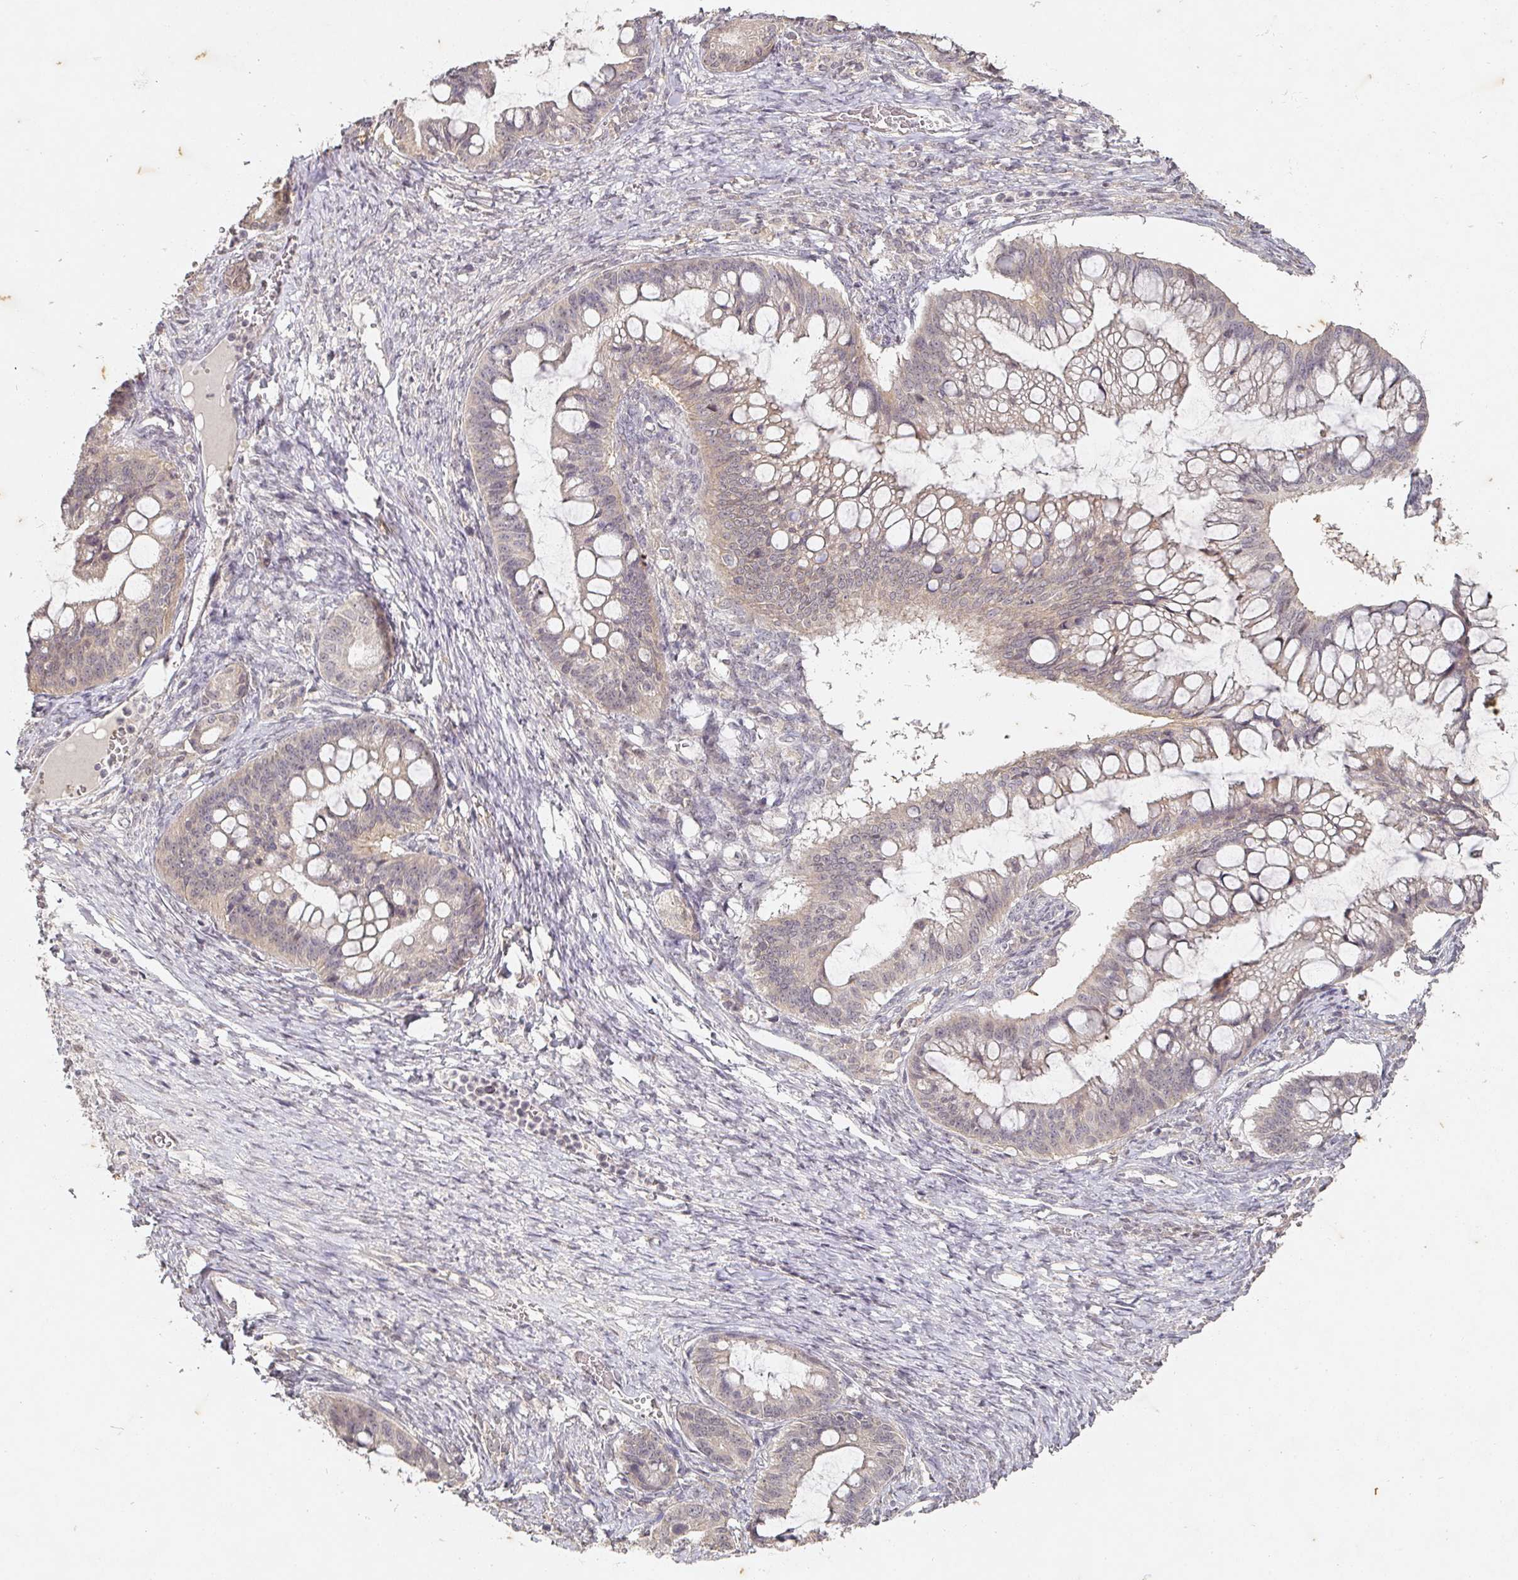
{"staining": {"intensity": "weak", "quantity": "<25%", "location": "cytoplasmic/membranous"}, "tissue": "ovarian cancer", "cell_type": "Tumor cells", "image_type": "cancer", "snomed": [{"axis": "morphology", "description": "Cystadenocarcinoma, mucinous, NOS"}, {"axis": "topography", "description": "Ovary"}], "caption": "Ovarian cancer was stained to show a protein in brown. There is no significant staining in tumor cells.", "gene": "CAPN5", "patient": {"sex": "female", "age": 73}}